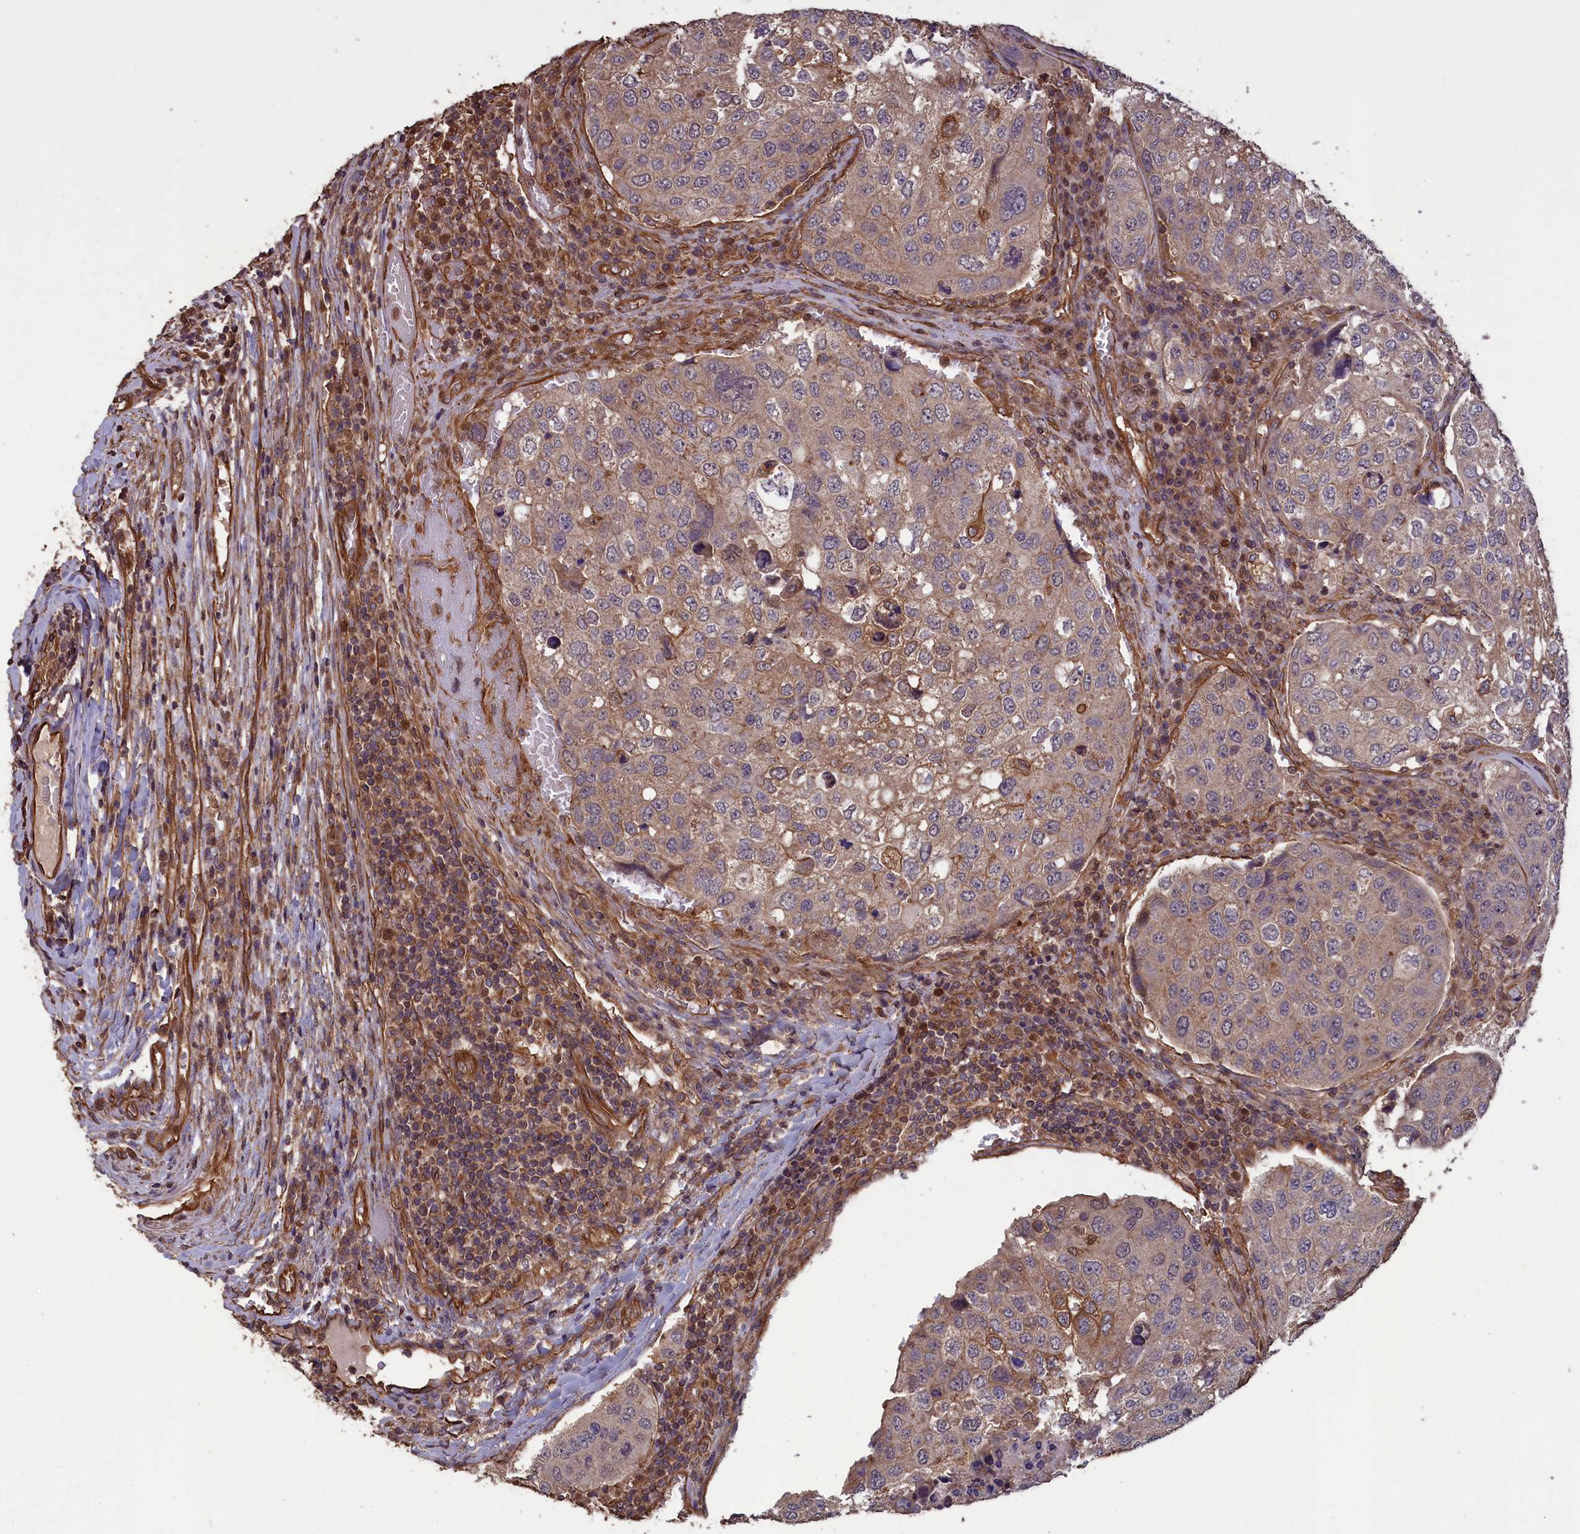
{"staining": {"intensity": "moderate", "quantity": "<25%", "location": "cytoplasmic/membranous"}, "tissue": "urothelial cancer", "cell_type": "Tumor cells", "image_type": "cancer", "snomed": [{"axis": "morphology", "description": "Urothelial carcinoma, High grade"}, {"axis": "topography", "description": "Lymph node"}, {"axis": "topography", "description": "Urinary bladder"}], "caption": "Immunohistochemistry (IHC) of human urothelial carcinoma (high-grade) shows low levels of moderate cytoplasmic/membranous staining in approximately <25% of tumor cells. (Stains: DAB in brown, nuclei in blue, Microscopy: brightfield microscopy at high magnification).", "gene": "DAPK3", "patient": {"sex": "male", "age": 51}}